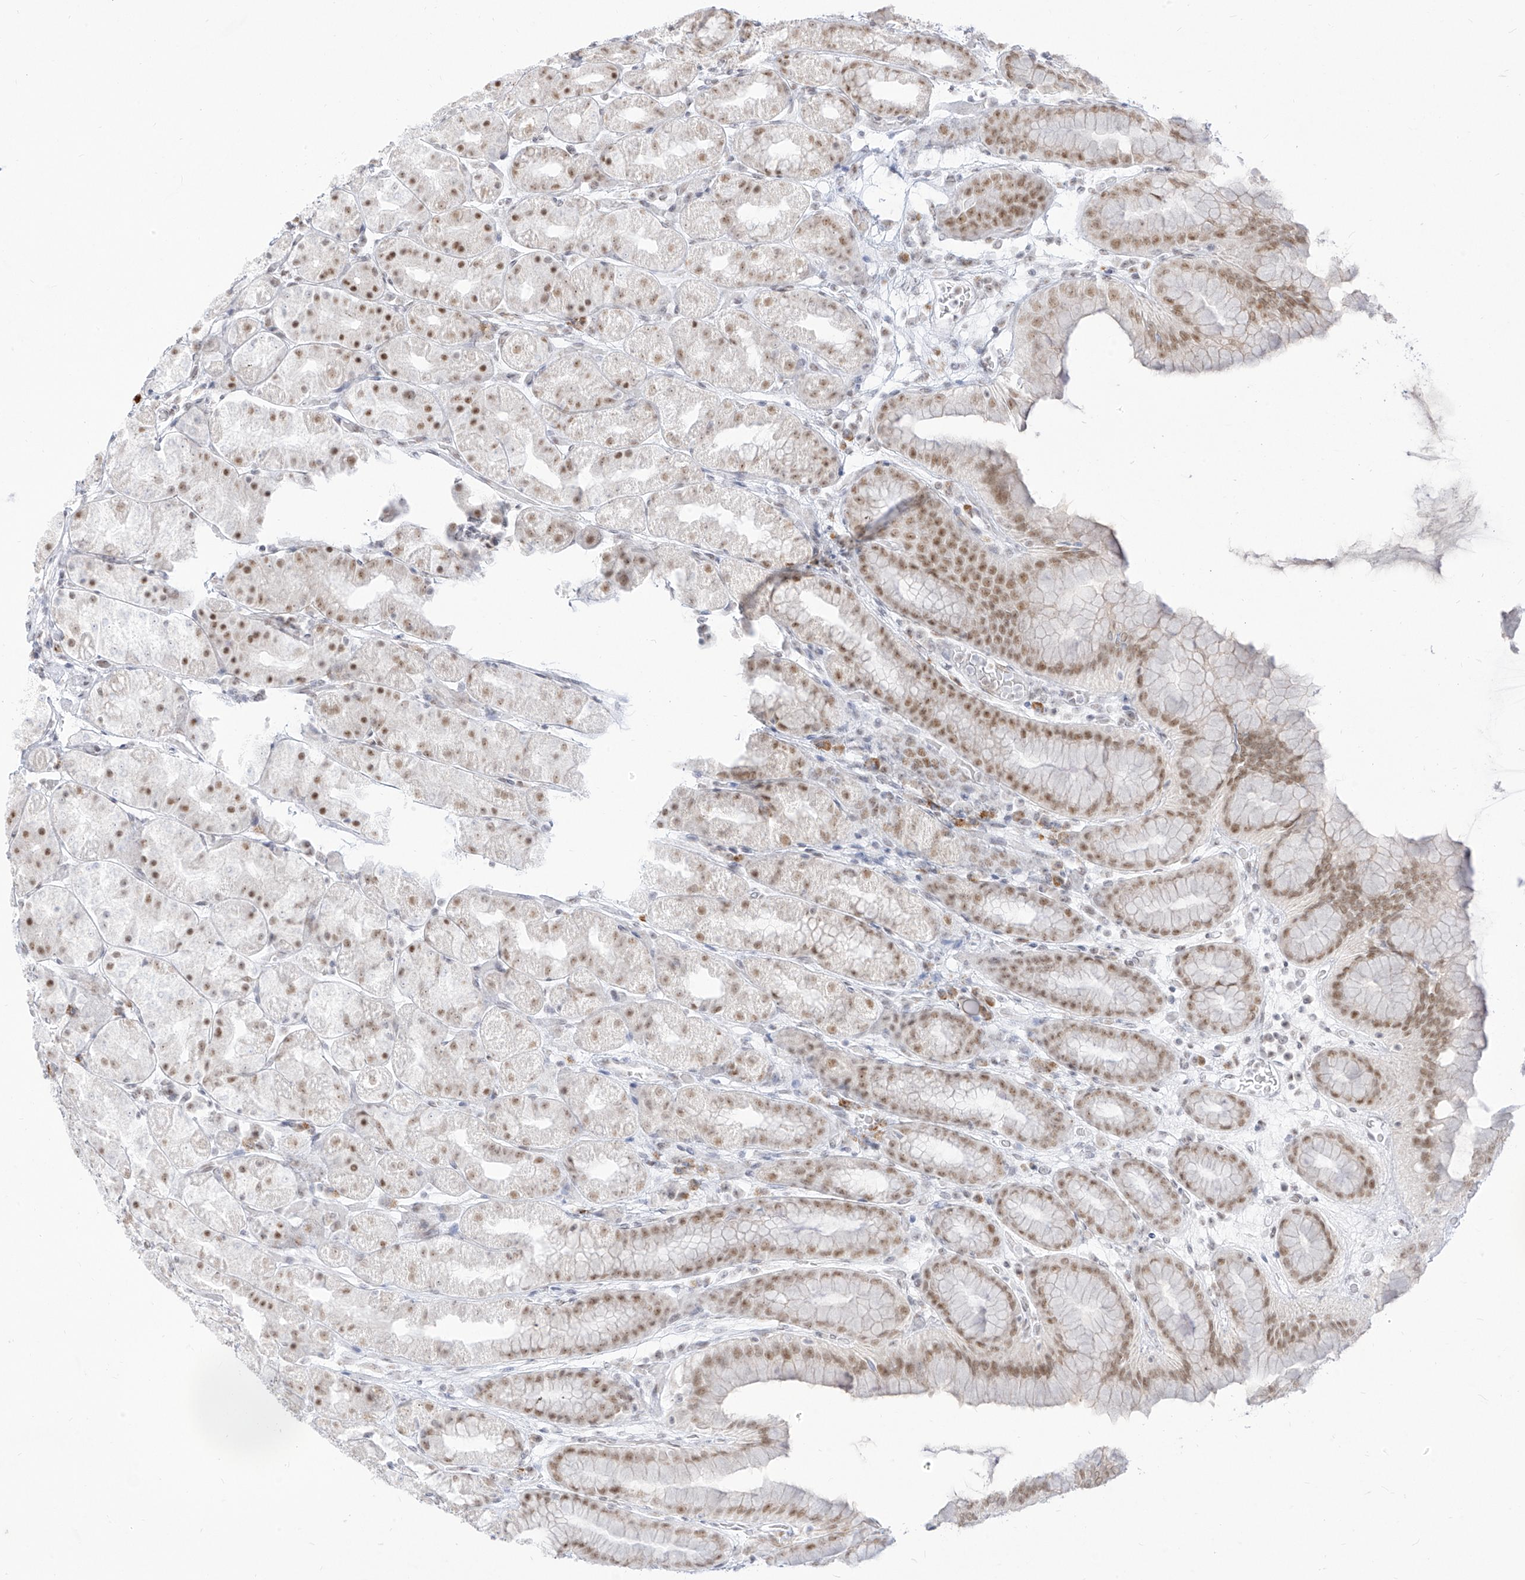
{"staining": {"intensity": "moderate", "quantity": "25%-75%", "location": "nuclear"}, "tissue": "stomach", "cell_type": "Glandular cells", "image_type": "normal", "snomed": [{"axis": "morphology", "description": "Normal tissue, NOS"}, {"axis": "topography", "description": "Stomach, upper"}], "caption": "The immunohistochemical stain labels moderate nuclear staining in glandular cells of benign stomach.", "gene": "SUPT5H", "patient": {"sex": "male", "age": 68}}